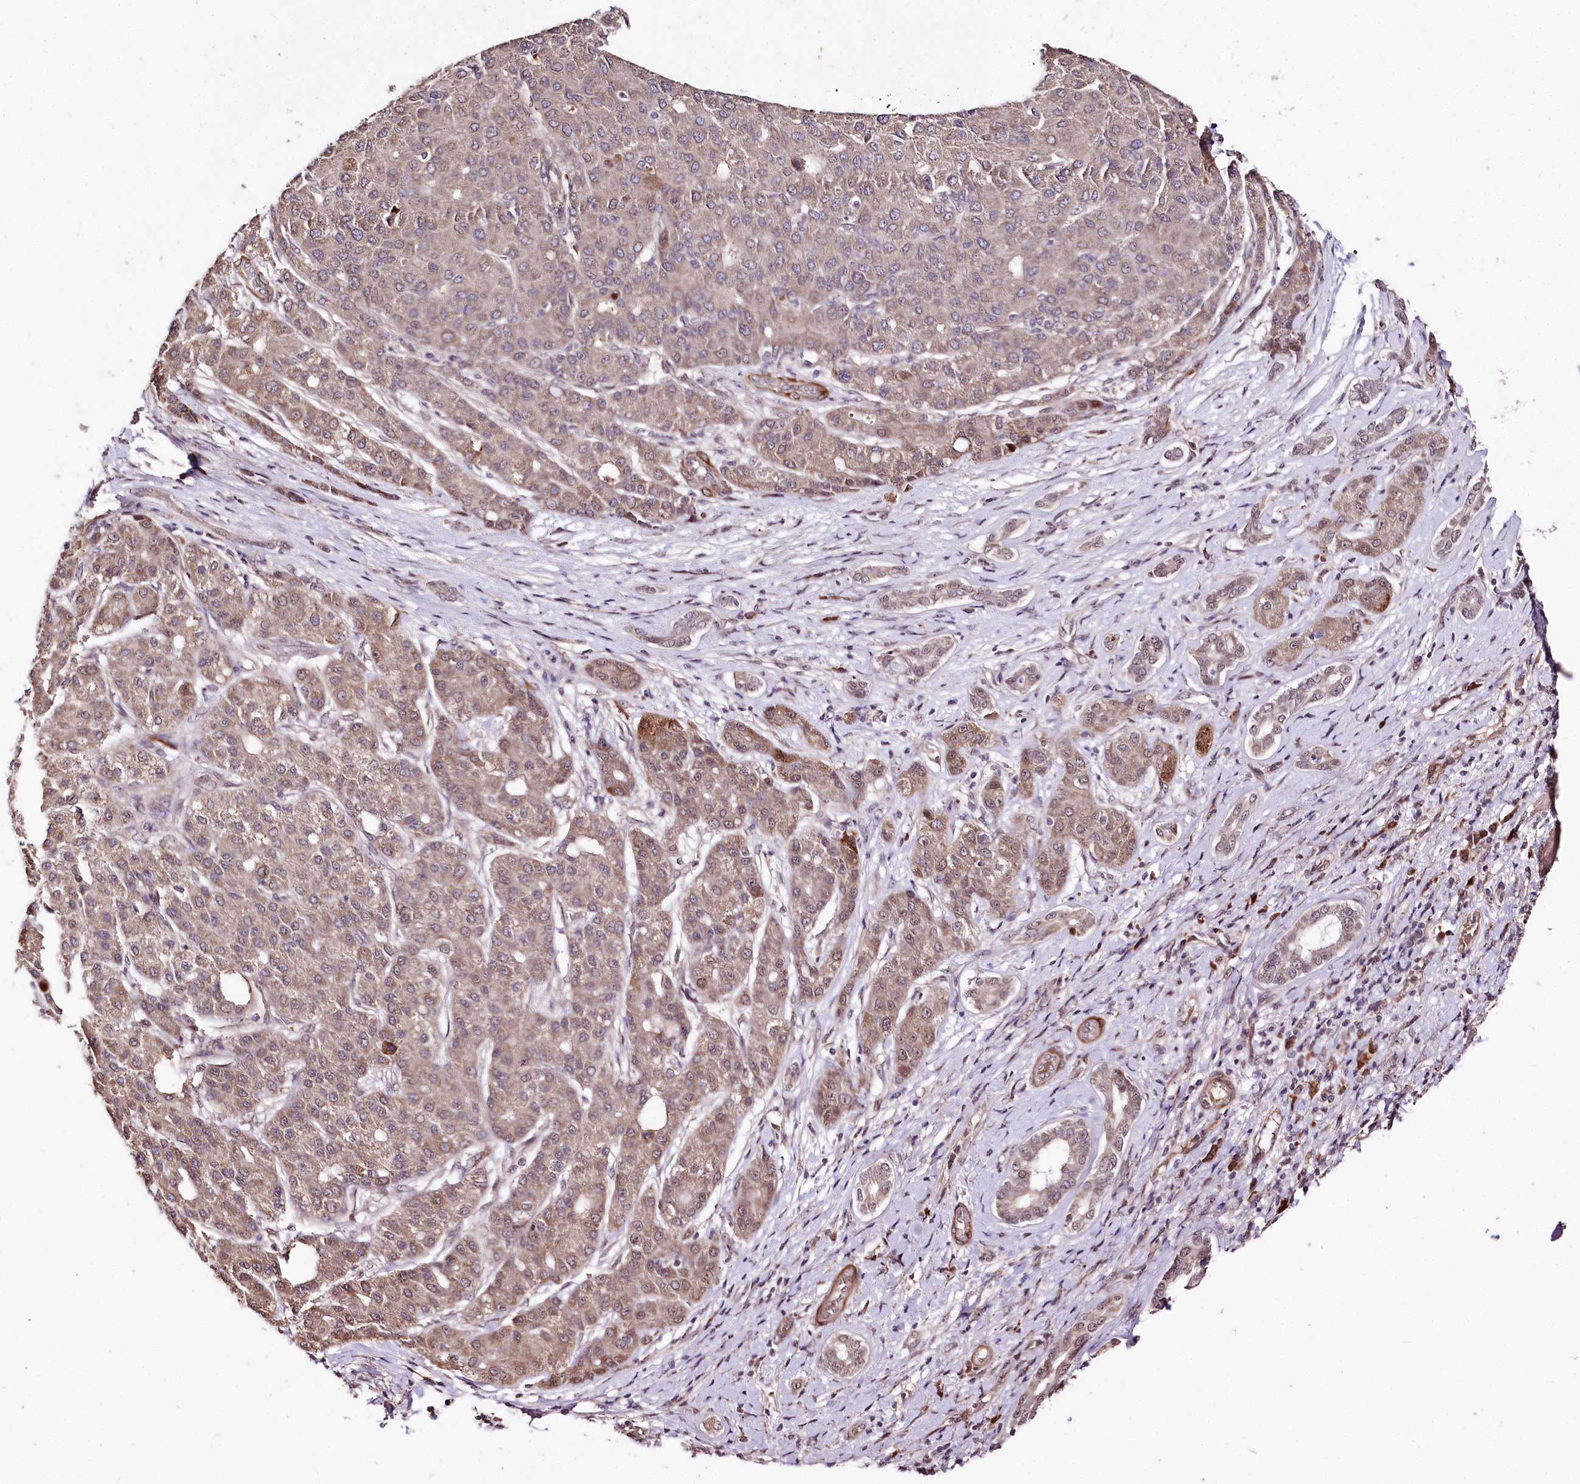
{"staining": {"intensity": "weak", "quantity": ">75%", "location": "cytoplasmic/membranous"}, "tissue": "liver cancer", "cell_type": "Tumor cells", "image_type": "cancer", "snomed": [{"axis": "morphology", "description": "Carcinoma, Hepatocellular, NOS"}, {"axis": "topography", "description": "Liver"}], "caption": "Tumor cells exhibit low levels of weak cytoplasmic/membranous expression in about >75% of cells in human liver cancer (hepatocellular carcinoma). (DAB (3,3'-diaminobenzidine) IHC with brightfield microscopy, high magnification).", "gene": "DMP1", "patient": {"sex": "male", "age": 65}}